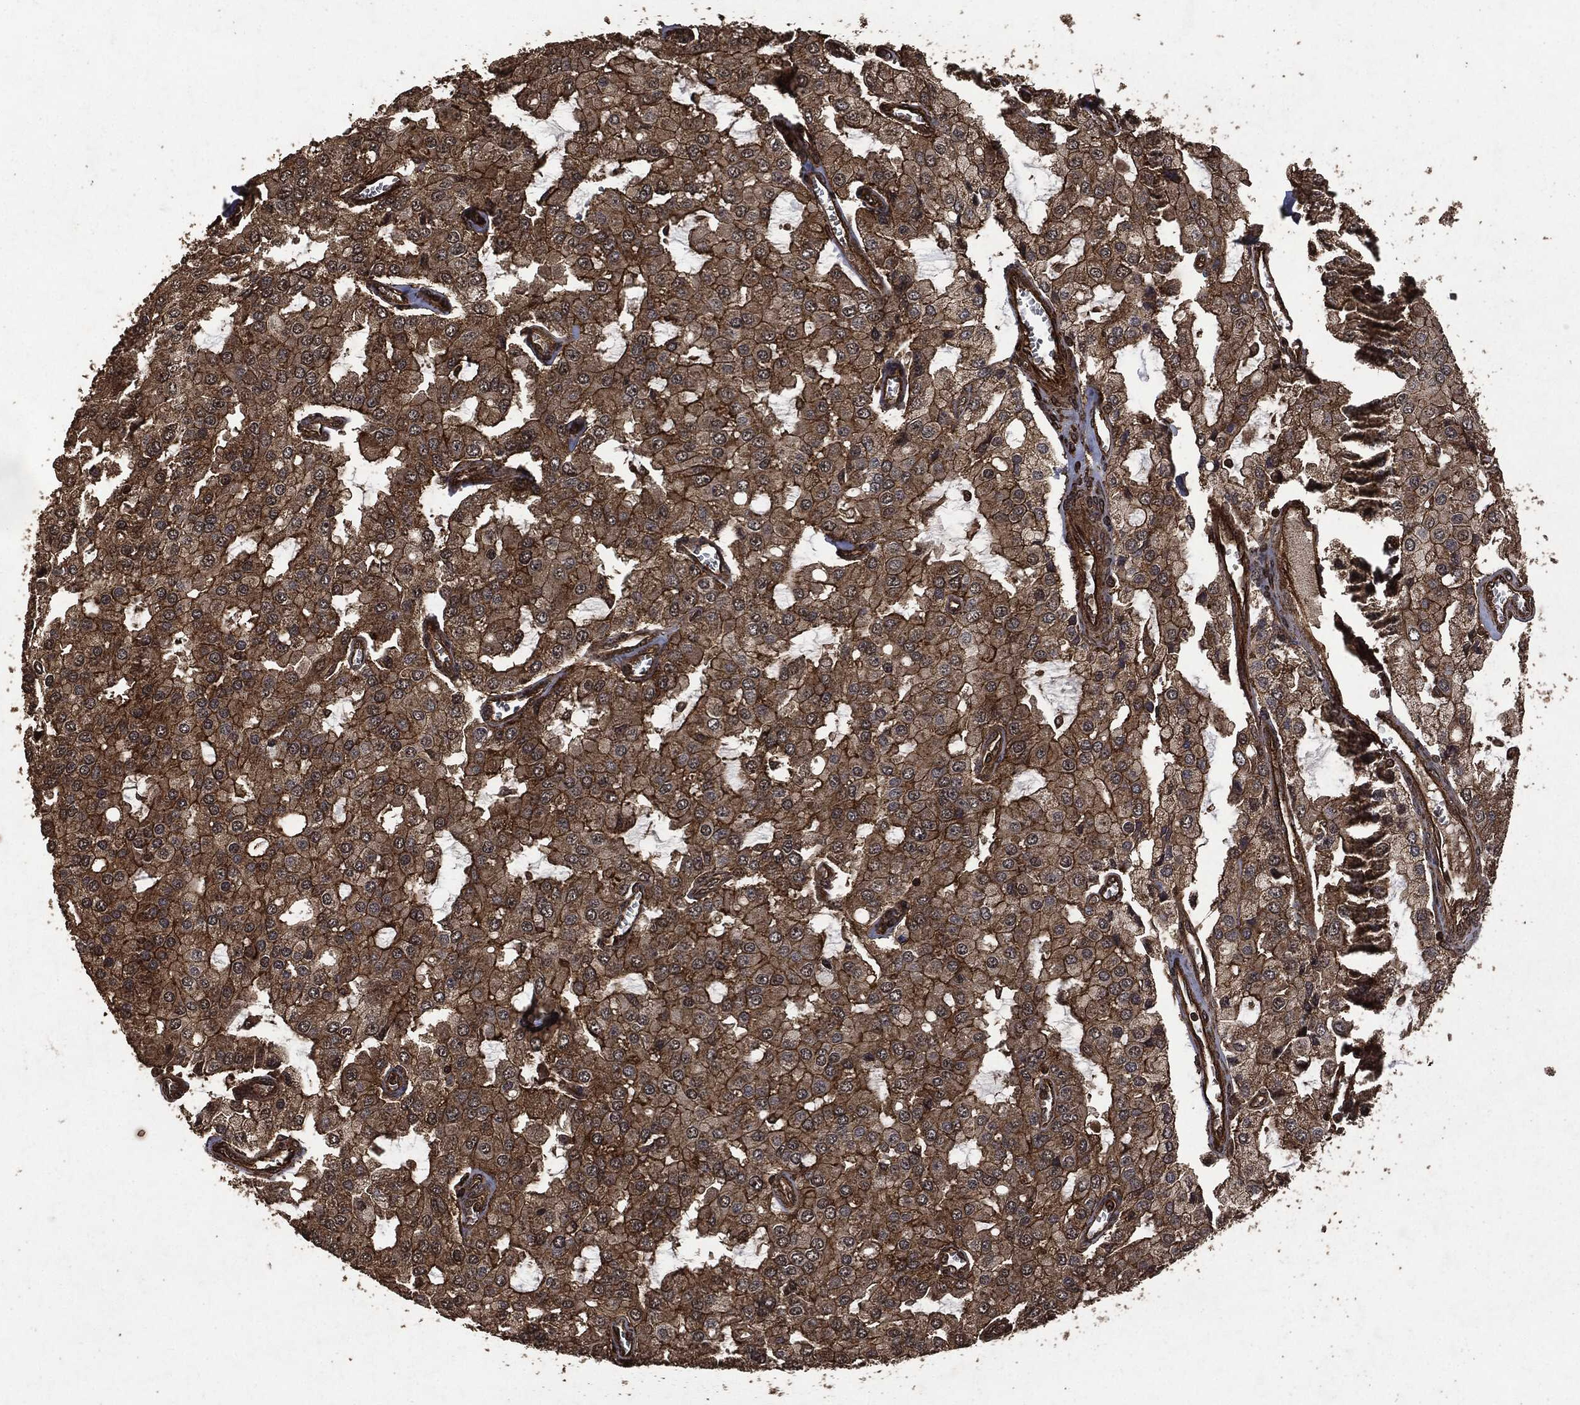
{"staining": {"intensity": "moderate", "quantity": "25%-75%", "location": "cytoplasmic/membranous"}, "tissue": "prostate cancer", "cell_type": "Tumor cells", "image_type": "cancer", "snomed": [{"axis": "morphology", "description": "Adenocarcinoma, NOS"}, {"axis": "topography", "description": "Prostate and seminal vesicle, NOS"}, {"axis": "topography", "description": "Prostate"}], "caption": "Prostate cancer stained for a protein (brown) shows moderate cytoplasmic/membranous positive staining in about 25%-75% of tumor cells.", "gene": "HRAS", "patient": {"sex": "male", "age": 67}}